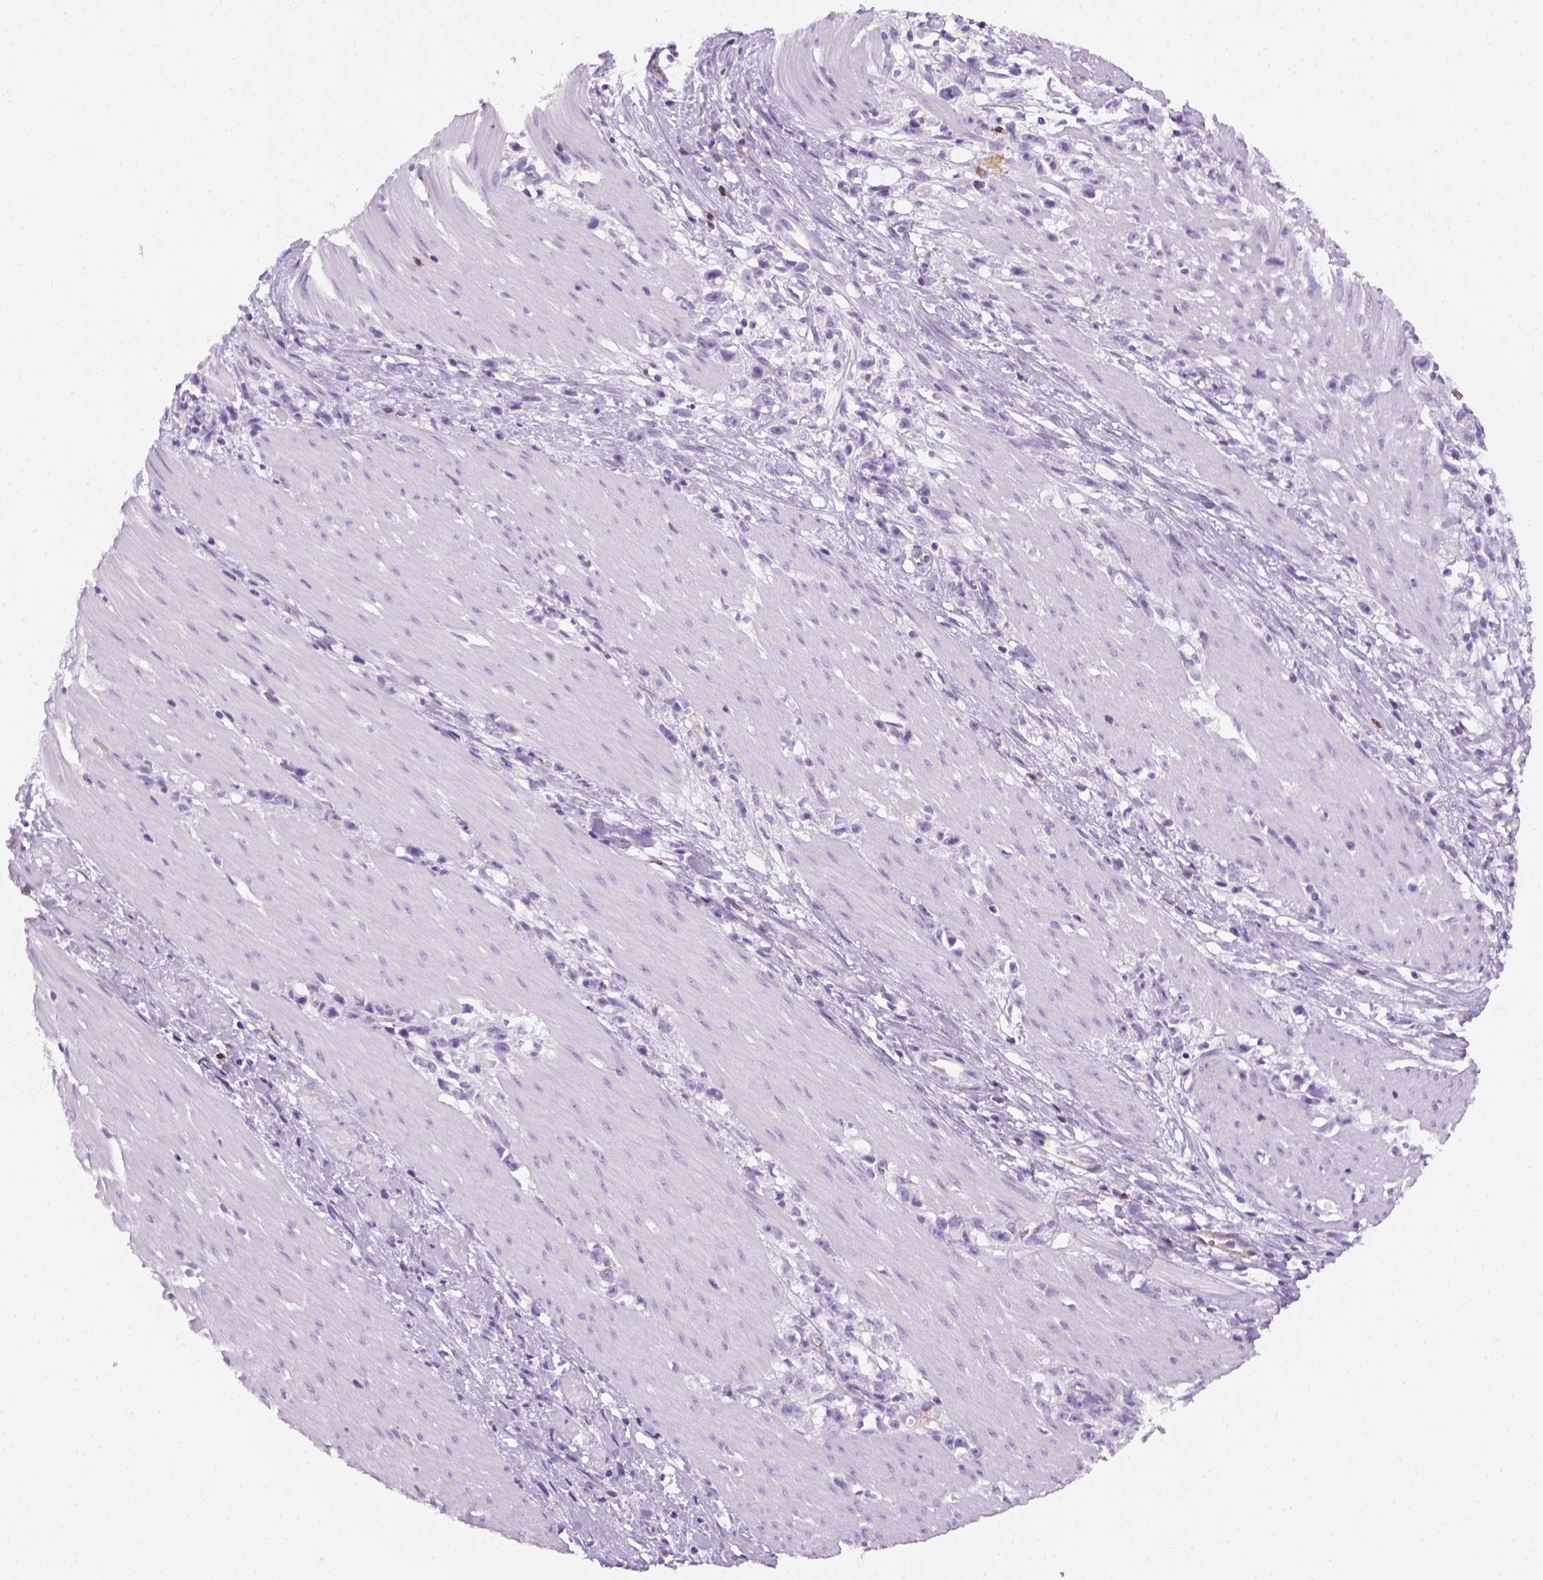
{"staining": {"intensity": "negative", "quantity": "none", "location": "none"}, "tissue": "stomach cancer", "cell_type": "Tumor cells", "image_type": "cancer", "snomed": [{"axis": "morphology", "description": "Adenocarcinoma, NOS"}, {"axis": "topography", "description": "Stomach"}], "caption": "IHC of stomach adenocarcinoma shows no staining in tumor cells.", "gene": "AQP3", "patient": {"sex": "female", "age": 59}}